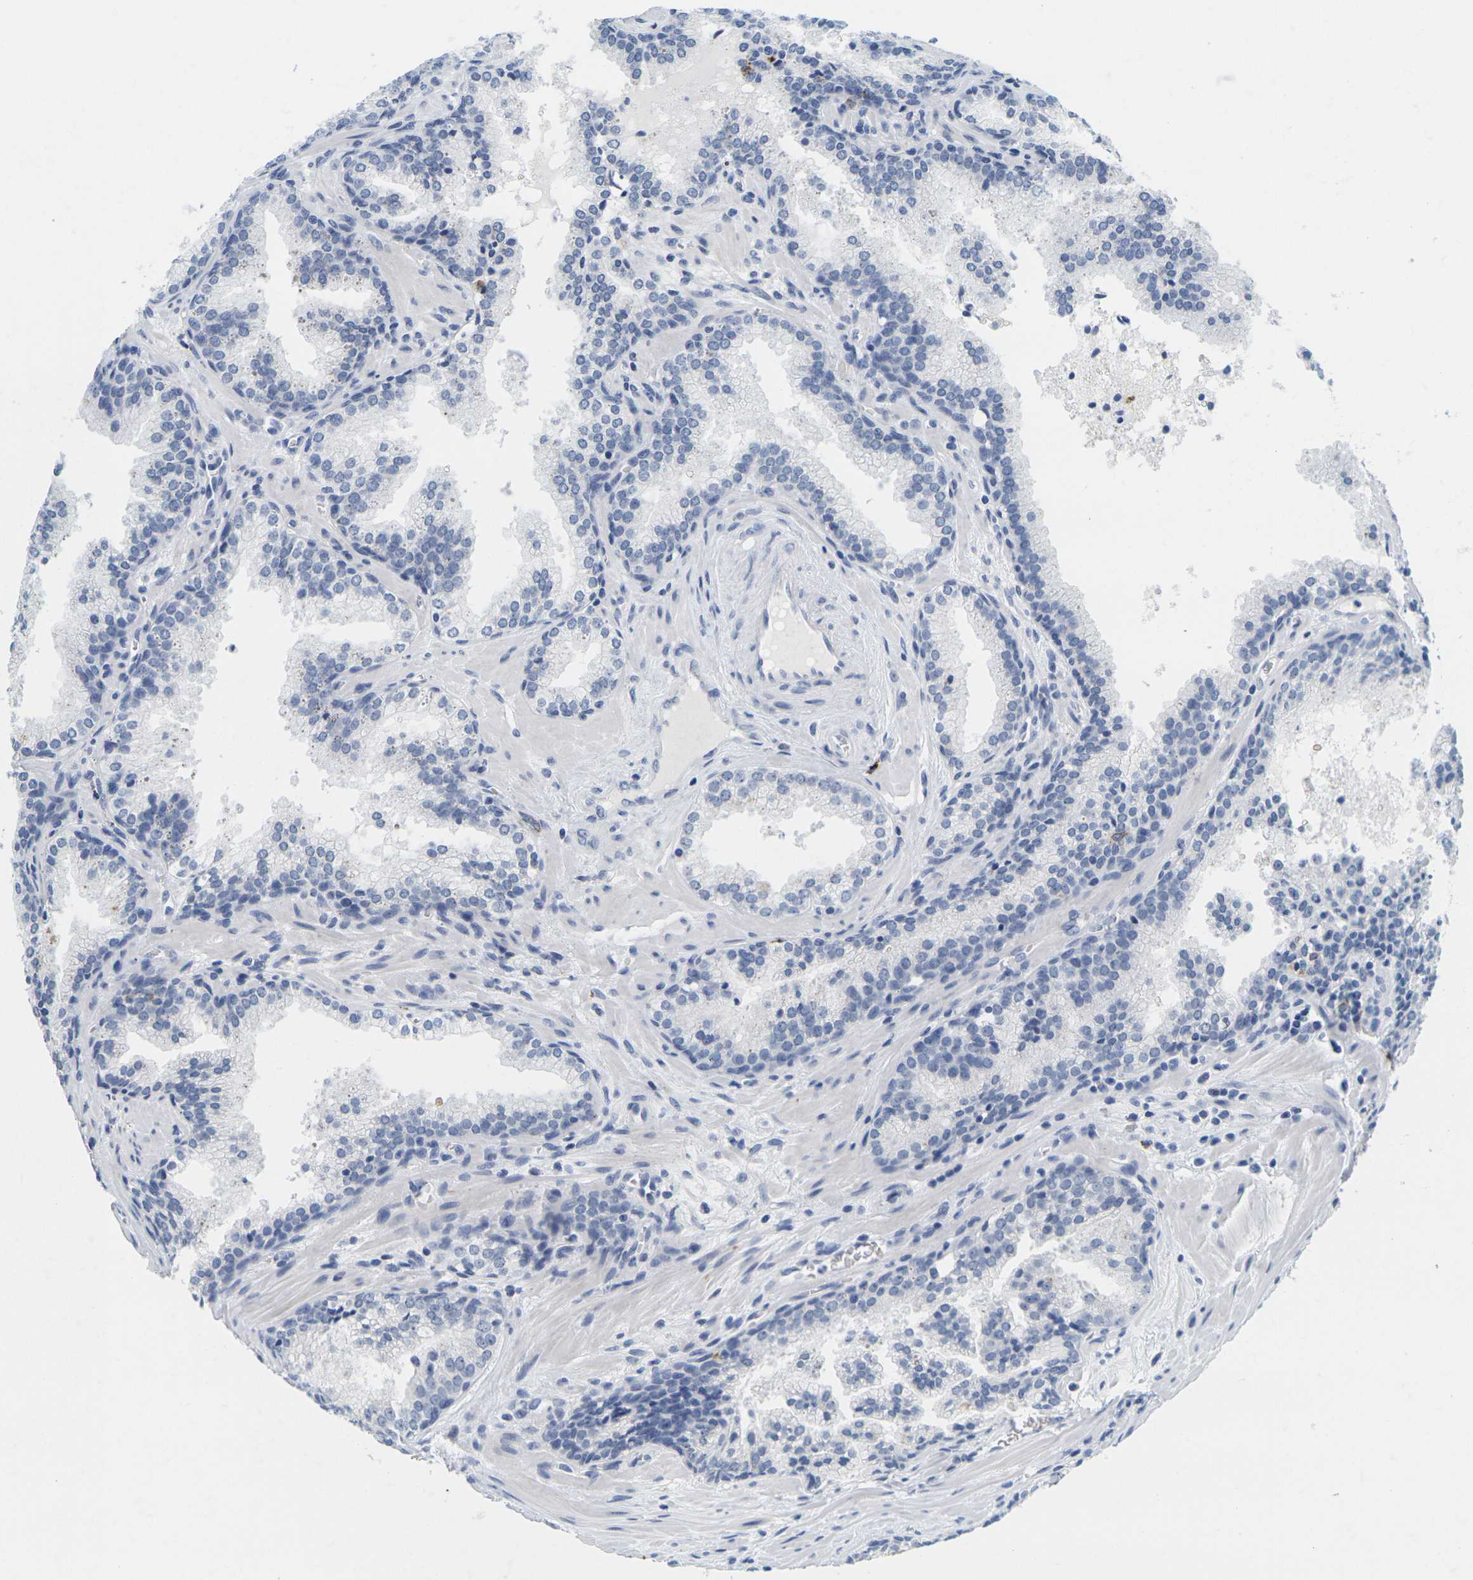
{"staining": {"intensity": "negative", "quantity": "none", "location": "none"}, "tissue": "prostate cancer", "cell_type": "Tumor cells", "image_type": "cancer", "snomed": [{"axis": "morphology", "description": "Adenocarcinoma, Low grade"}, {"axis": "topography", "description": "Prostate"}], "caption": "High power microscopy image of an immunohistochemistry image of low-grade adenocarcinoma (prostate), revealing no significant positivity in tumor cells.", "gene": "HLA-DOB", "patient": {"sex": "male", "age": 60}}